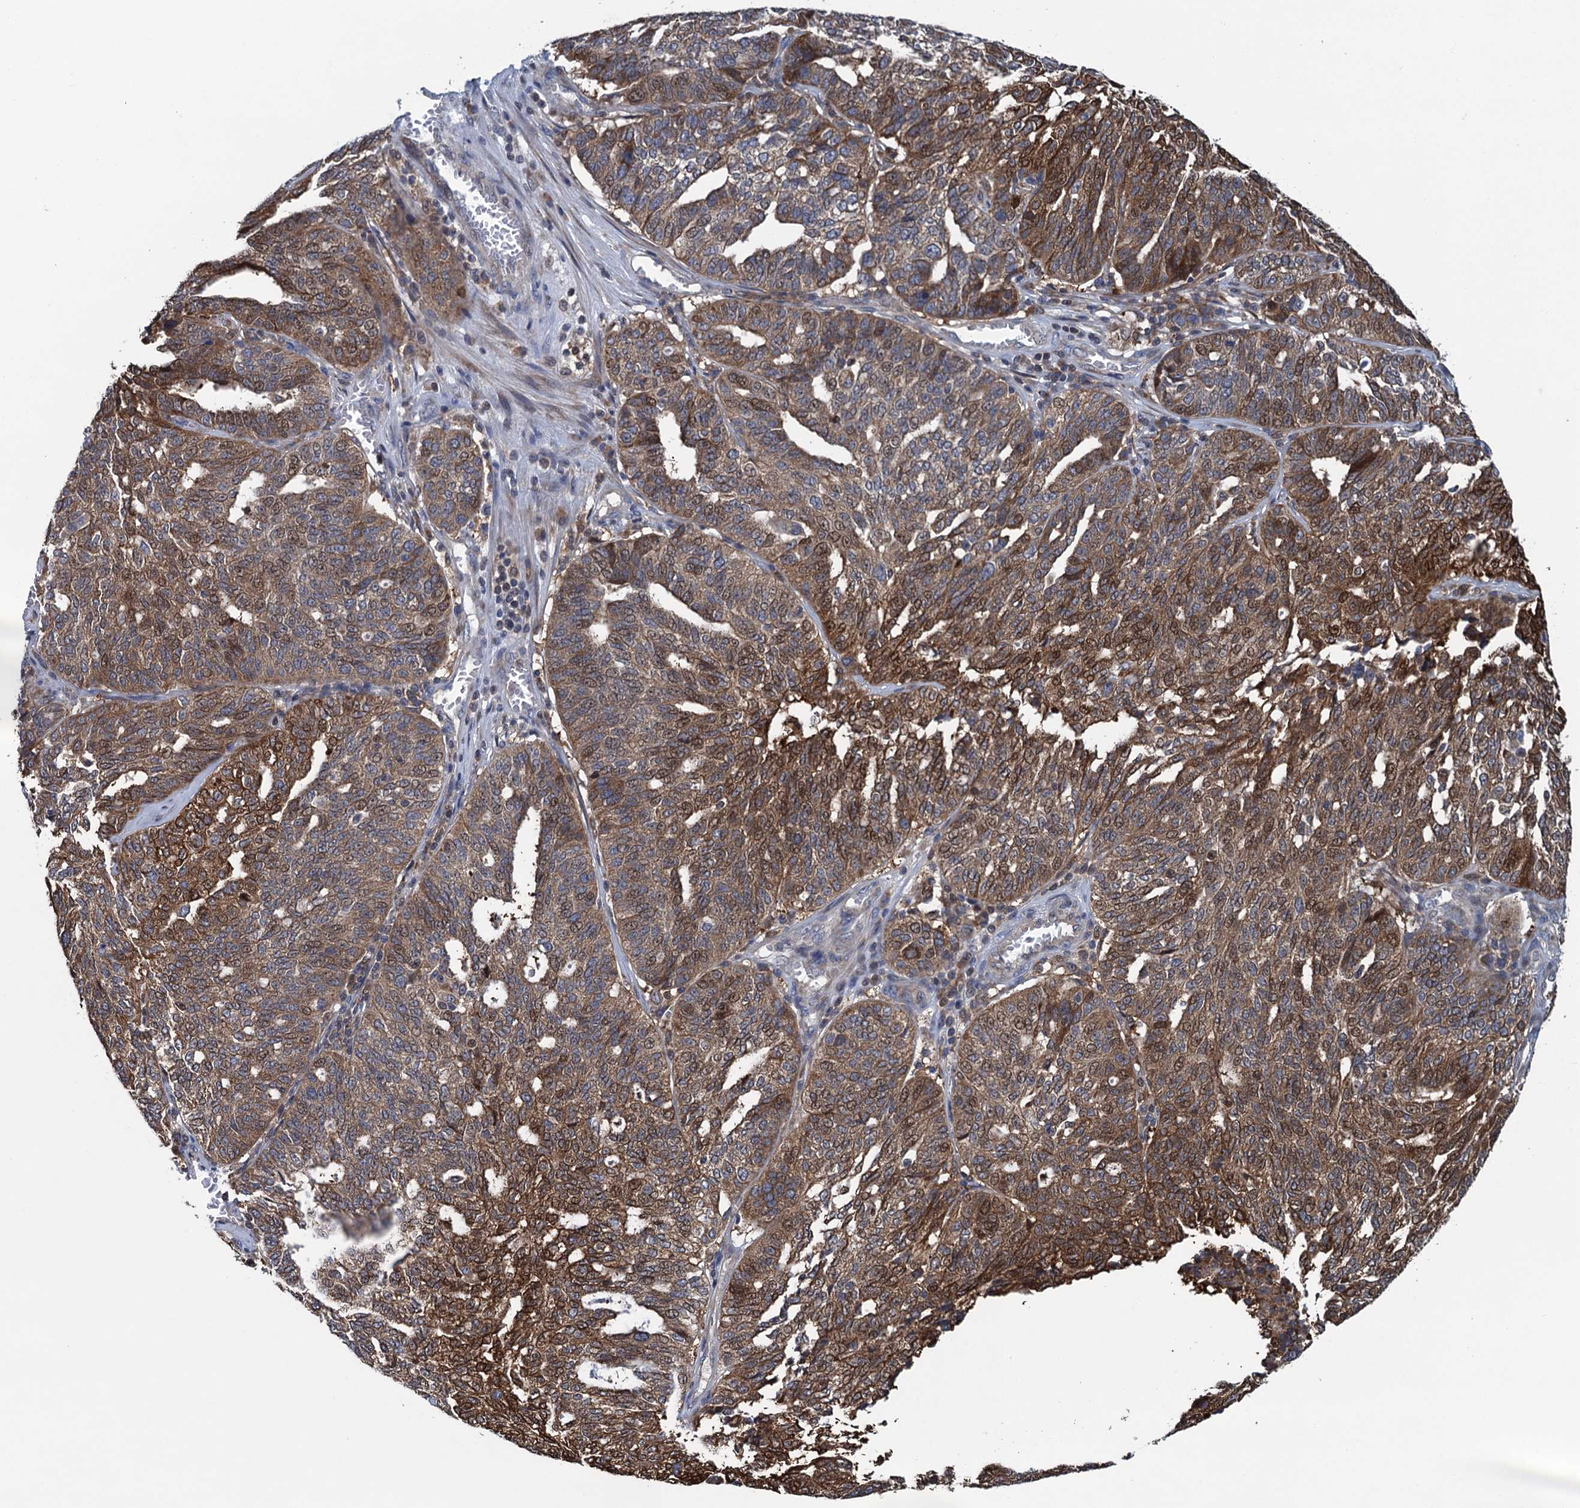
{"staining": {"intensity": "strong", "quantity": "25%-75%", "location": "cytoplasmic/membranous,nuclear"}, "tissue": "ovarian cancer", "cell_type": "Tumor cells", "image_type": "cancer", "snomed": [{"axis": "morphology", "description": "Cystadenocarcinoma, serous, NOS"}, {"axis": "topography", "description": "Ovary"}], "caption": "Immunohistochemical staining of human ovarian serous cystadenocarcinoma exhibits high levels of strong cytoplasmic/membranous and nuclear protein staining in about 25%-75% of tumor cells. (Stains: DAB in brown, nuclei in blue, Microscopy: brightfield microscopy at high magnification).", "gene": "CNTN5", "patient": {"sex": "female", "age": 59}}